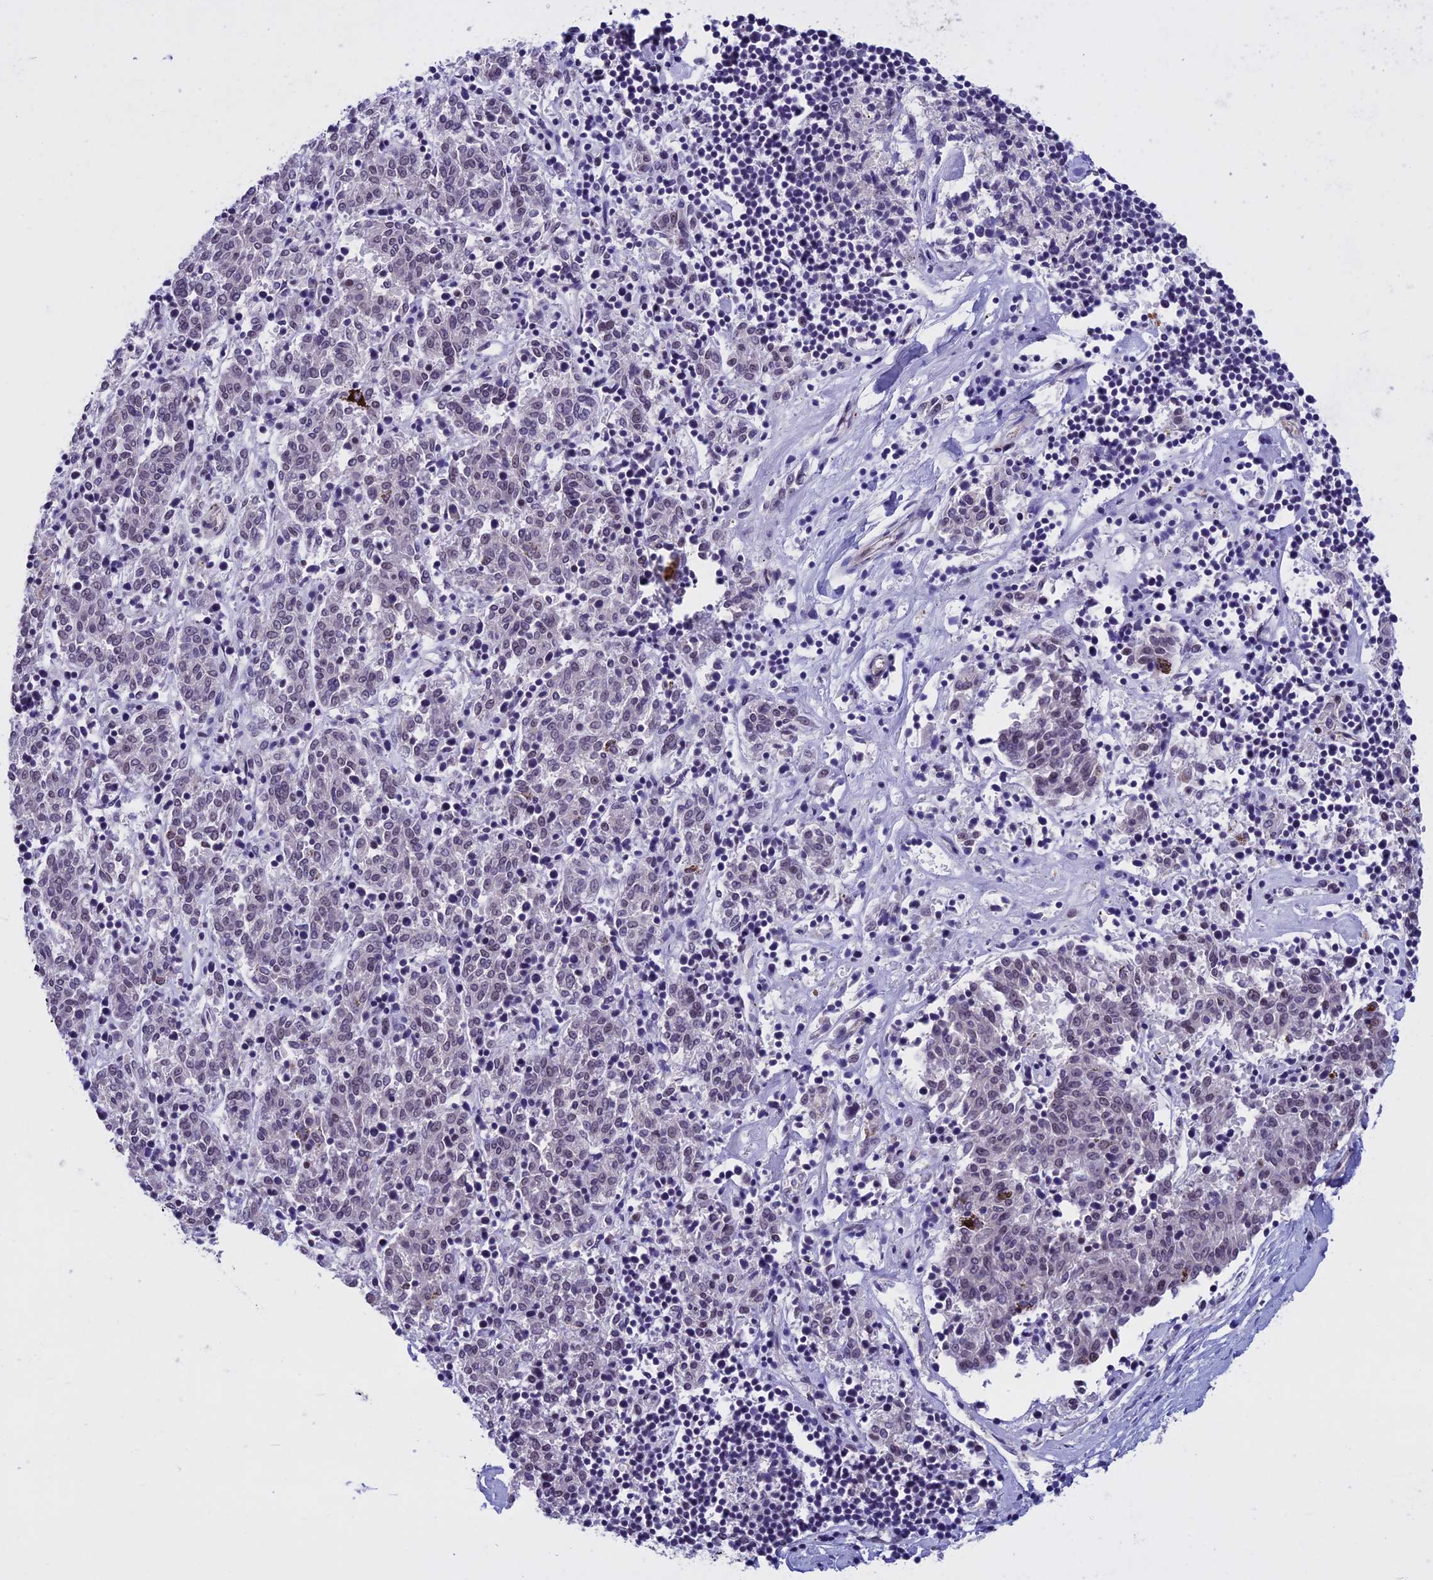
{"staining": {"intensity": "weak", "quantity": "25%-75%", "location": "nuclear"}, "tissue": "melanoma", "cell_type": "Tumor cells", "image_type": "cancer", "snomed": [{"axis": "morphology", "description": "Malignant melanoma, NOS"}, {"axis": "topography", "description": "Skin"}], "caption": "A brown stain shows weak nuclear staining of a protein in melanoma tumor cells.", "gene": "NIPBL", "patient": {"sex": "female", "age": 72}}